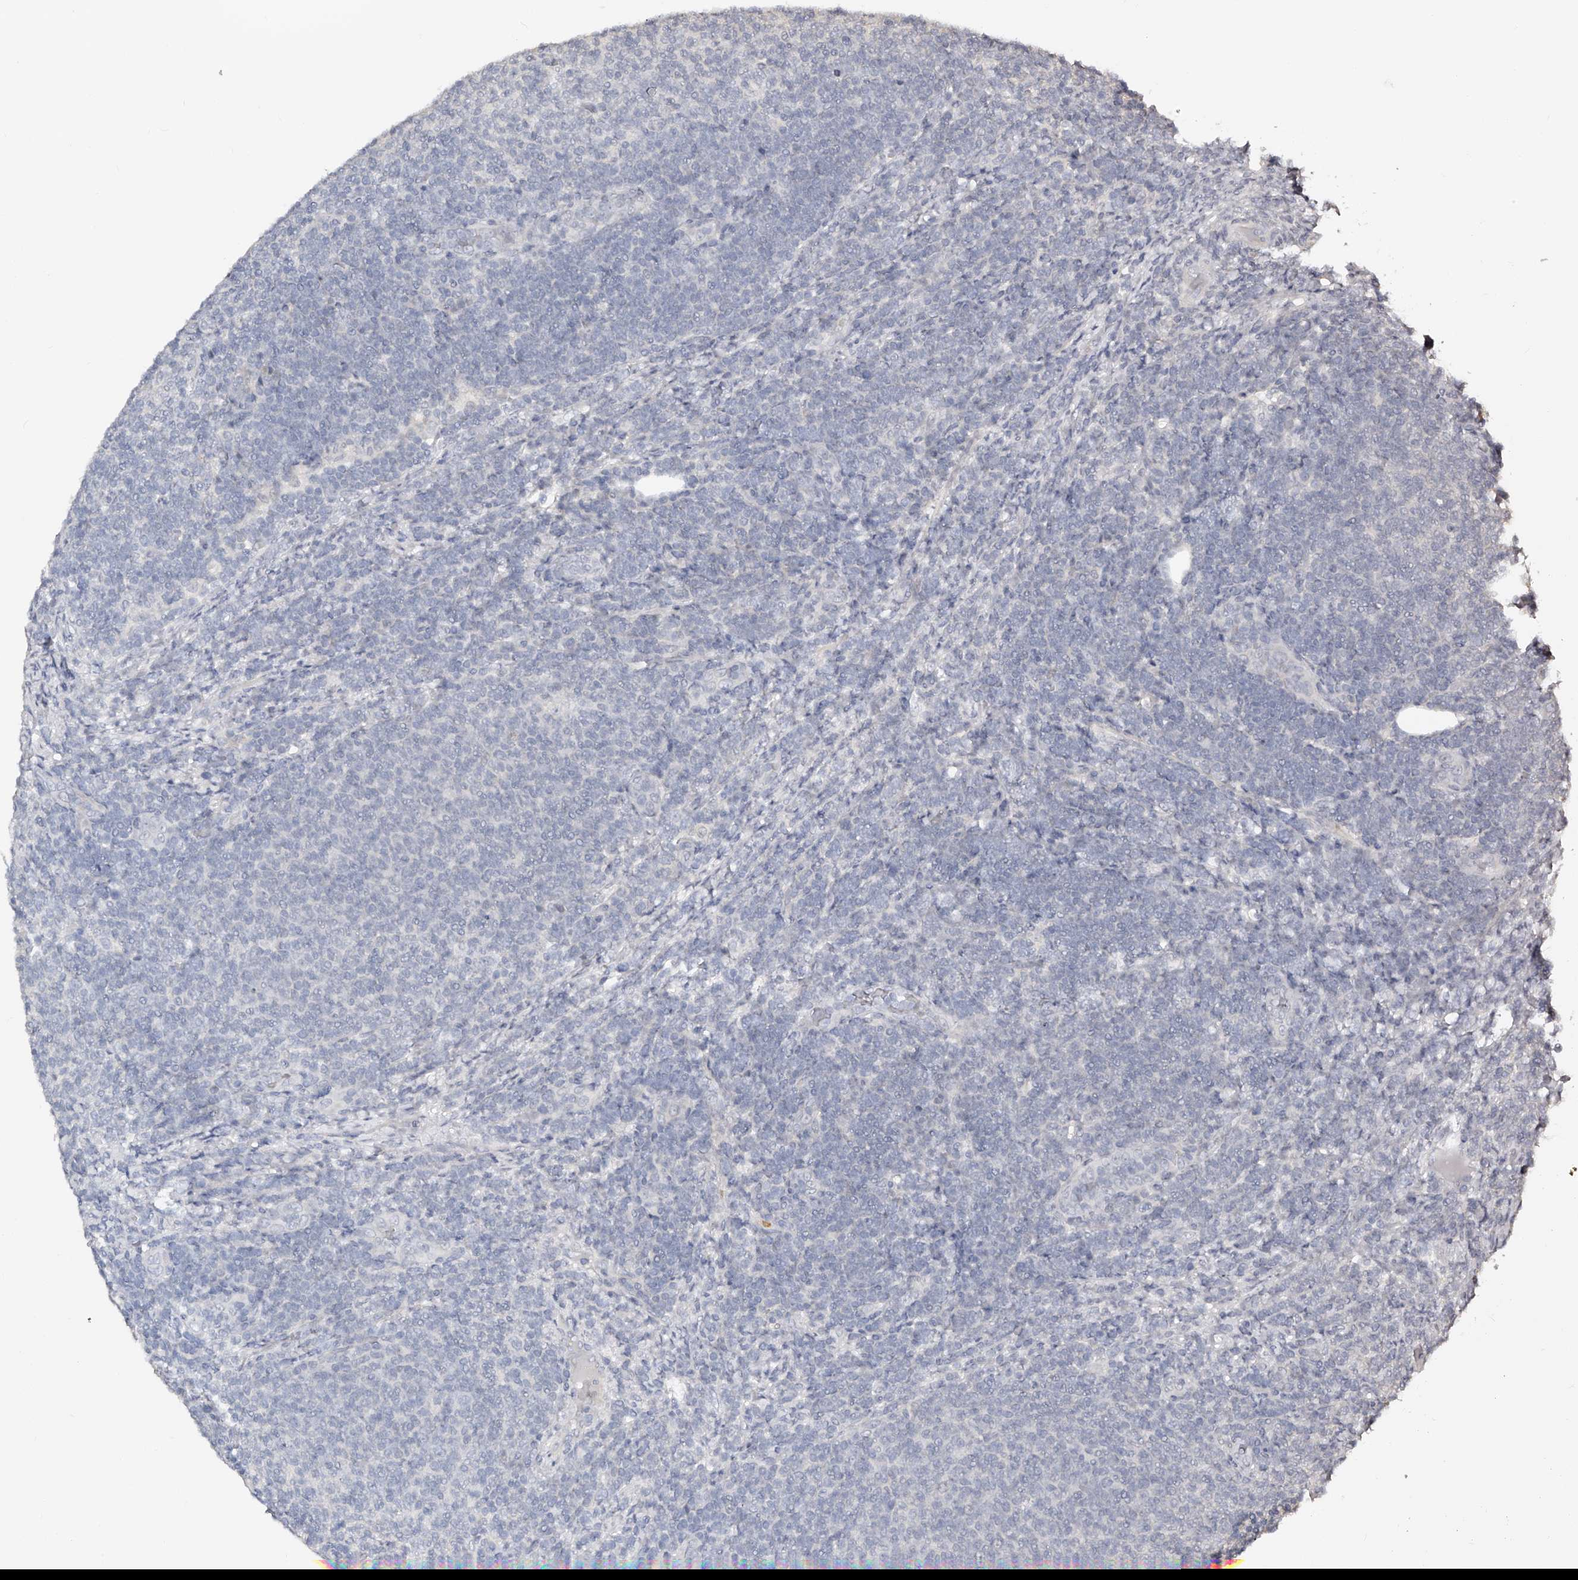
{"staining": {"intensity": "negative", "quantity": "none", "location": "none"}, "tissue": "lymphoma", "cell_type": "Tumor cells", "image_type": "cancer", "snomed": [{"axis": "morphology", "description": "Malignant lymphoma, non-Hodgkin's type, Low grade"}, {"axis": "topography", "description": "Lymph node"}], "caption": "Protein analysis of lymphoma exhibits no significant staining in tumor cells. The staining was performed using DAB (3,3'-diaminobenzidine) to visualize the protein expression in brown, while the nuclei were stained in blue with hematoxylin (Magnification: 20x).", "gene": "ZNF789", "patient": {"sex": "male", "age": 66}}